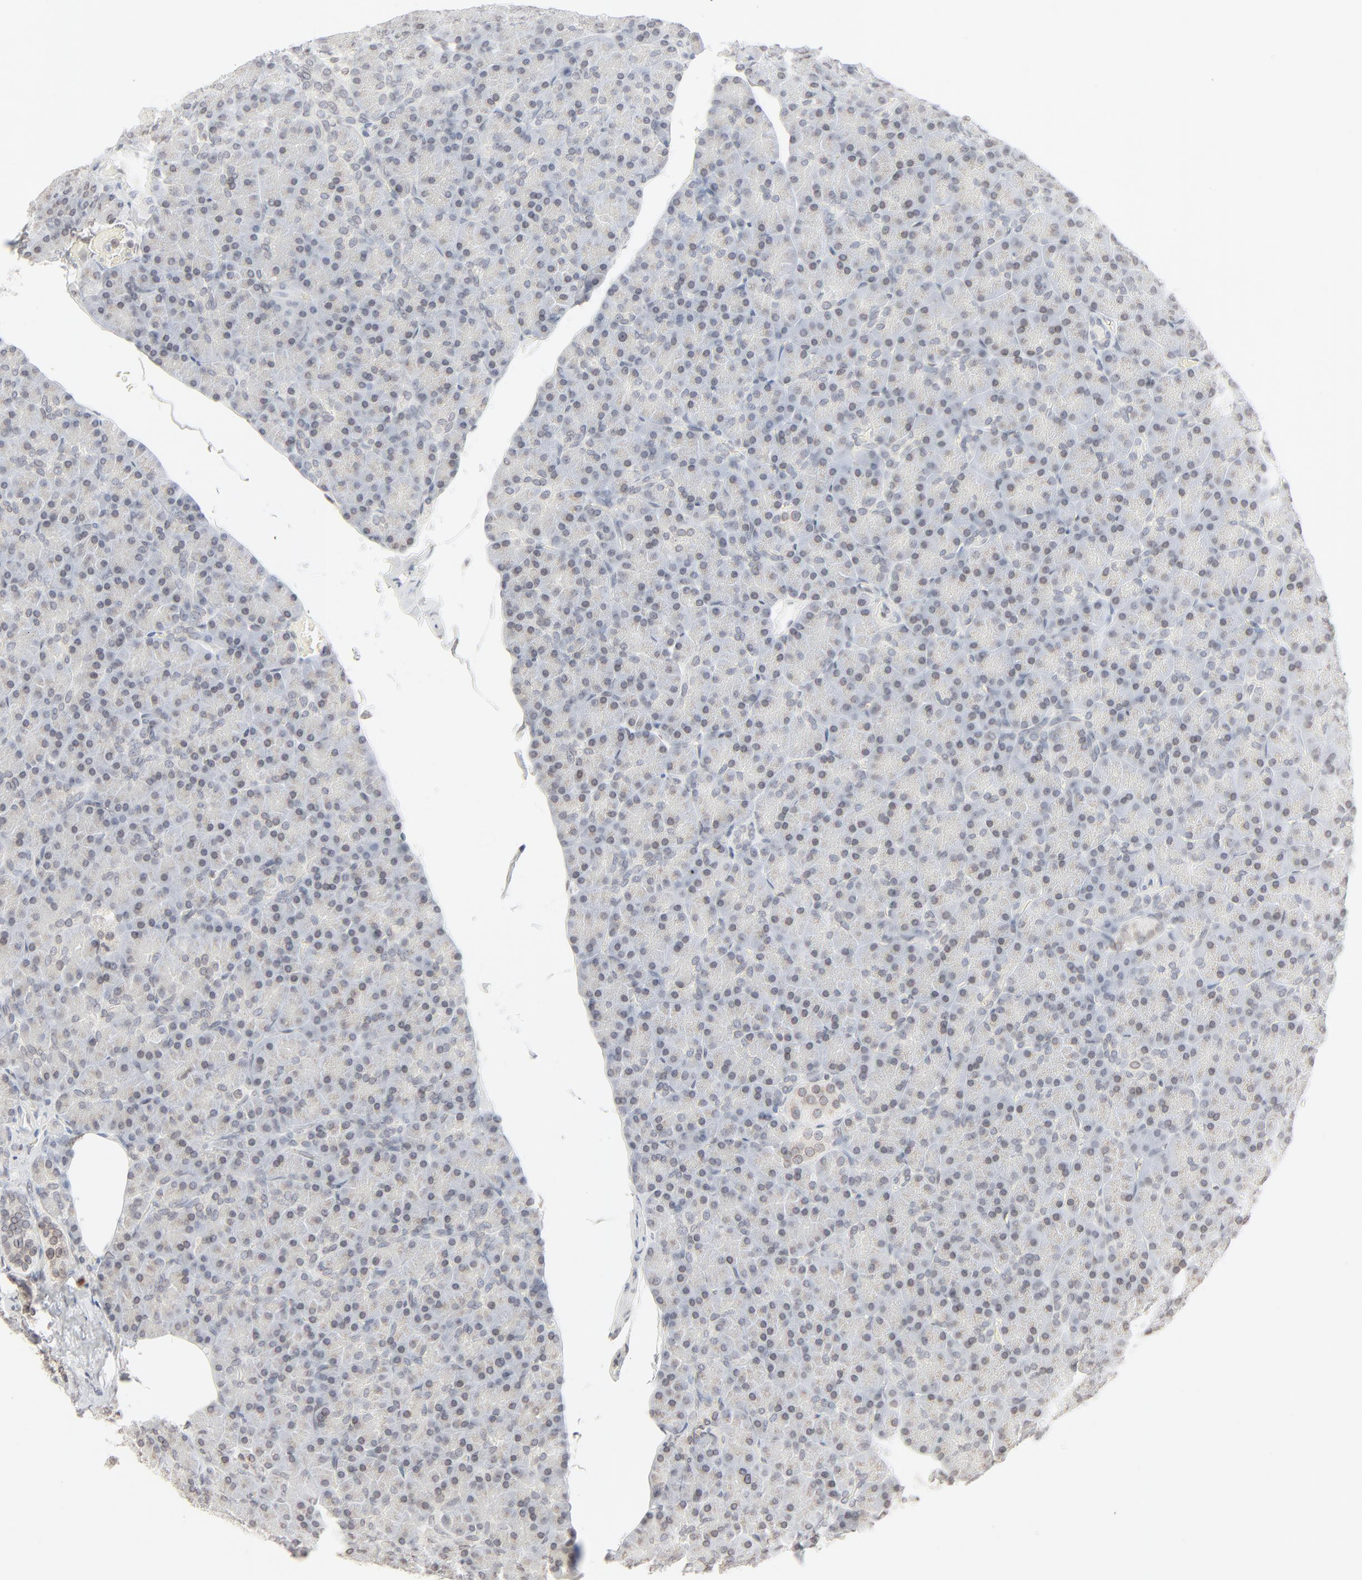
{"staining": {"intensity": "weak", "quantity": ">75%", "location": "cytoplasmic/membranous,nuclear"}, "tissue": "pancreas", "cell_type": "Exocrine glandular cells", "image_type": "normal", "snomed": [{"axis": "morphology", "description": "Normal tissue, NOS"}, {"axis": "topography", "description": "Pancreas"}], "caption": "DAB immunohistochemical staining of normal human pancreas reveals weak cytoplasmic/membranous,nuclear protein expression in approximately >75% of exocrine glandular cells.", "gene": "MAD1L1", "patient": {"sex": "female", "age": 43}}